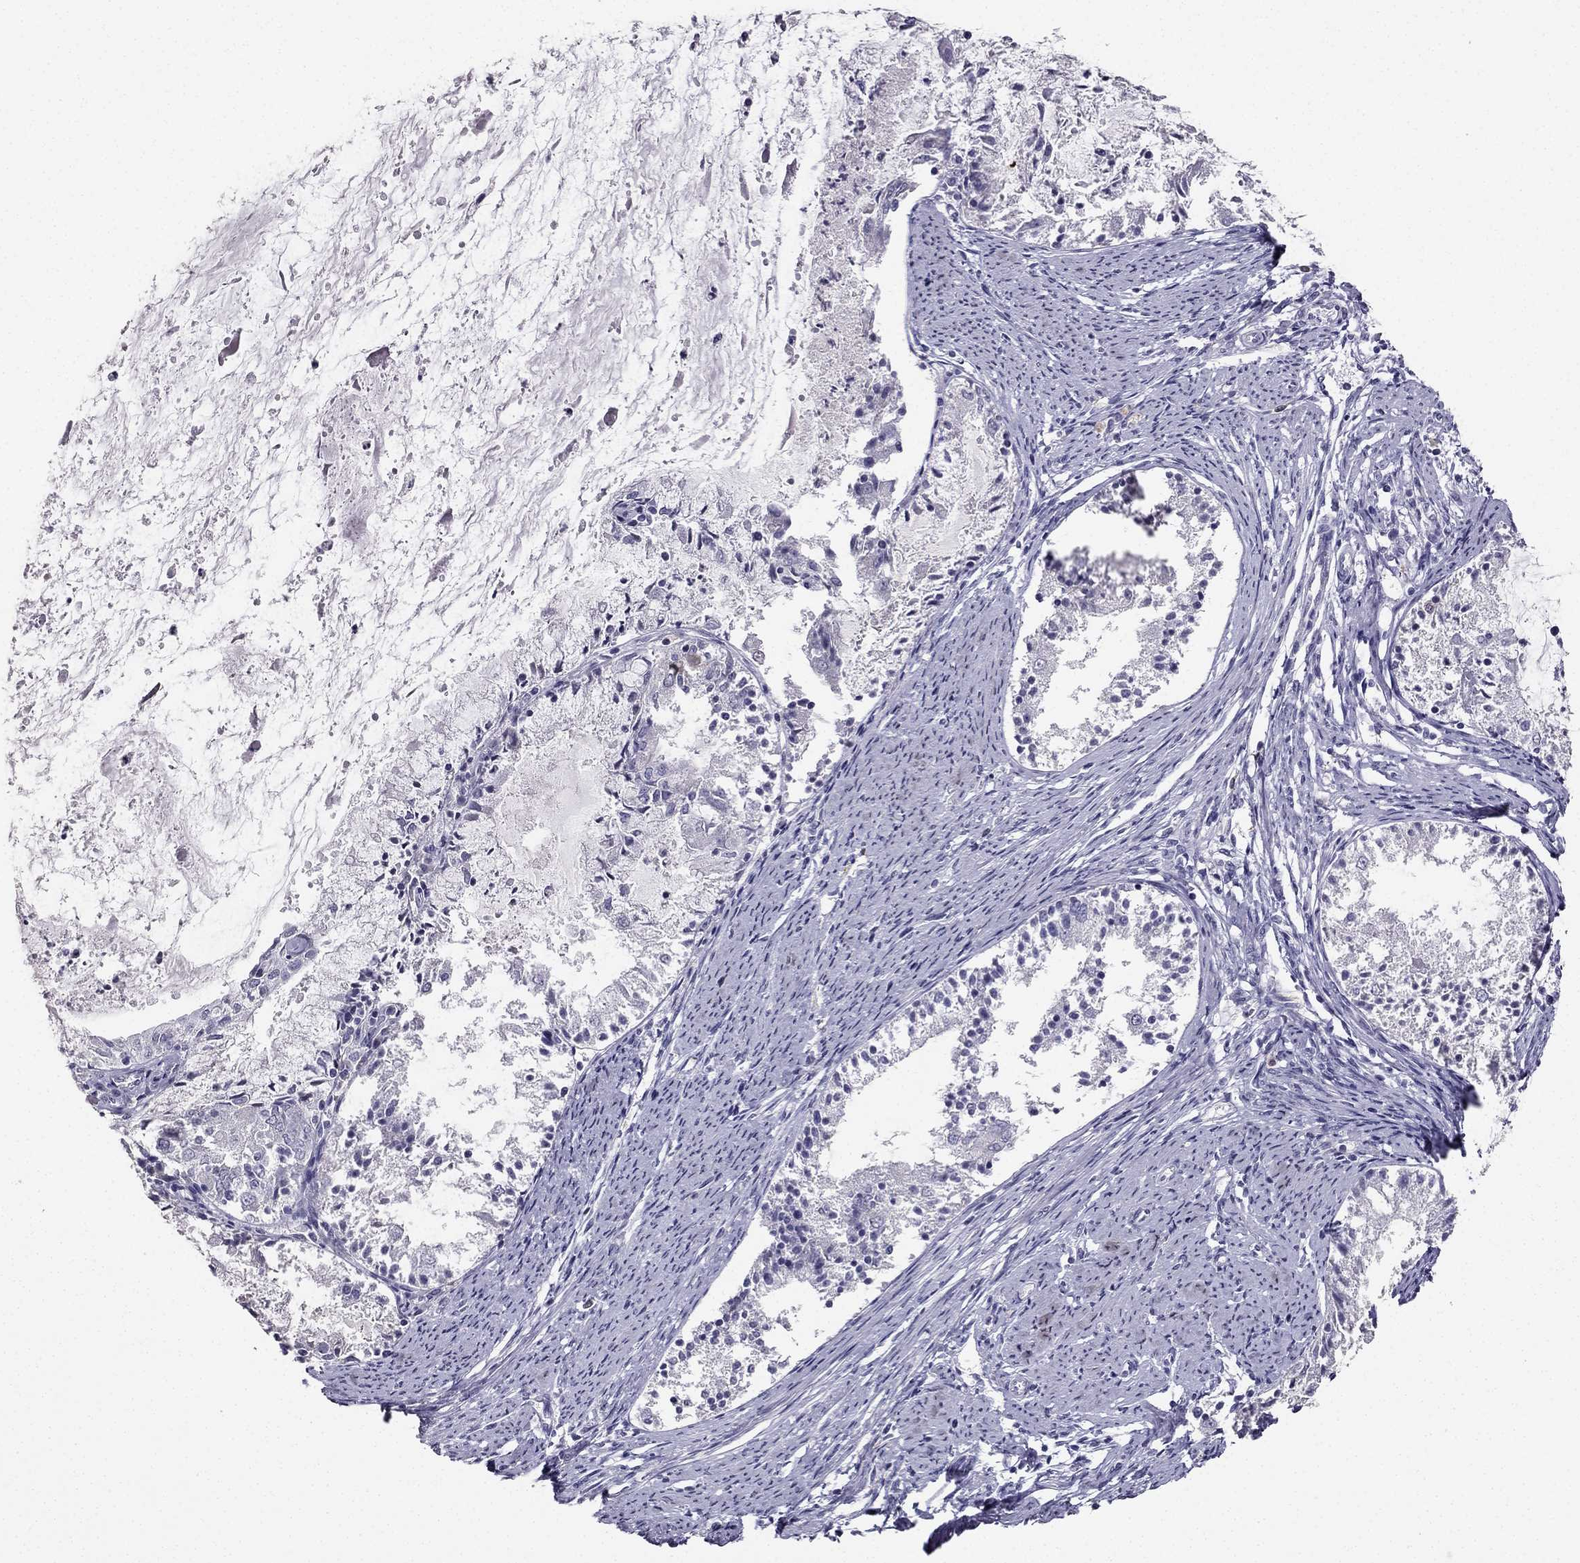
{"staining": {"intensity": "negative", "quantity": "none", "location": "none"}, "tissue": "endometrial cancer", "cell_type": "Tumor cells", "image_type": "cancer", "snomed": [{"axis": "morphology", "description": "Adenocarcinoma, NOS"}, {"axis": "topography", "description": "Endometrium"}], "caption": "IHC image of neoplastic tissue: human endometrial cancer stained with DAB (3,3'-diaminobenzidine) shows no significant protein positivity in tumor cells.", "gene": "CALB2", "patient": {"sex": "female", "age": 57}}